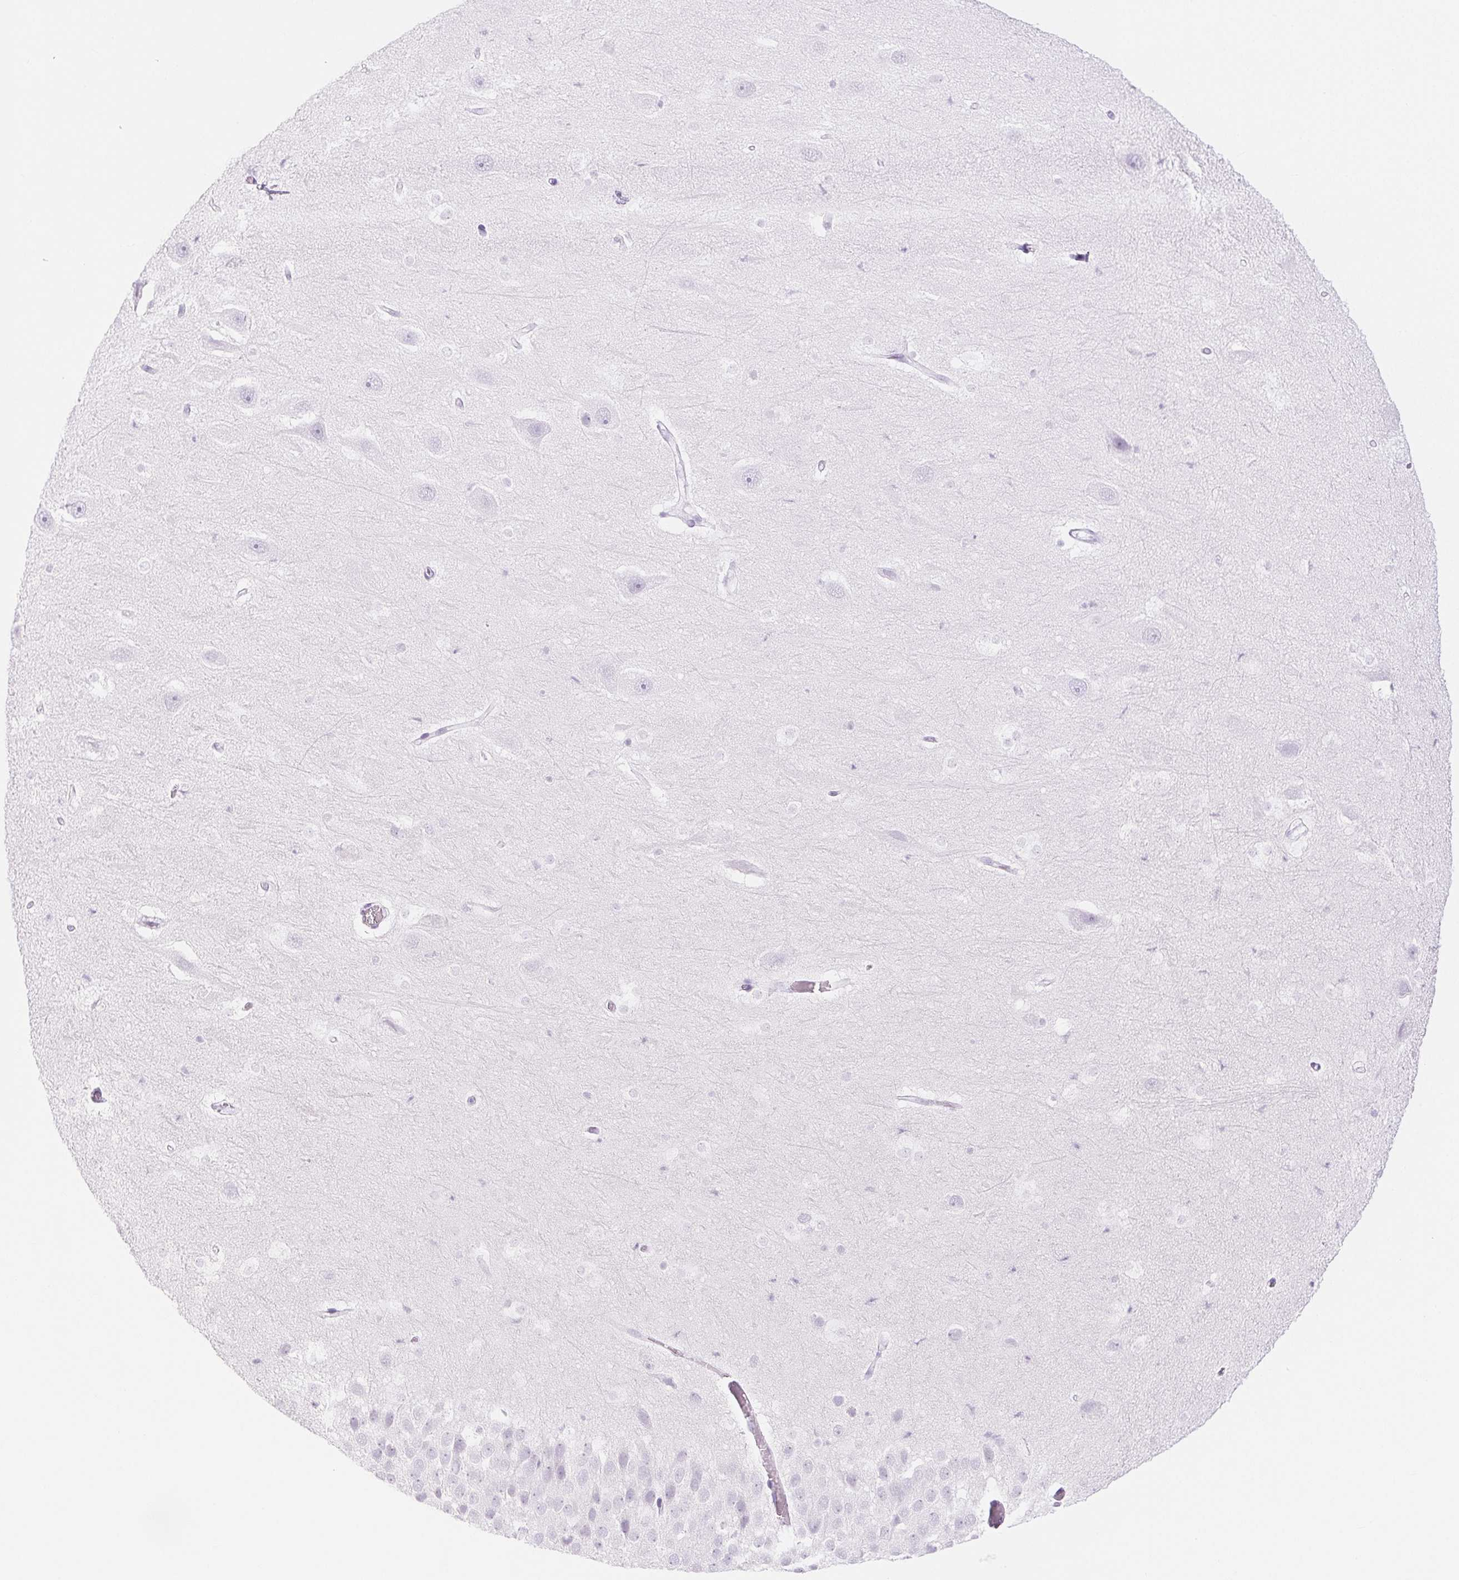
{"staining": {"intensity": "negative", "quantity": "none", "location": "none"}, "tissue": "hippocampus", "cell_type": "Glial cells", "image_type": "normal", "snomed": [{"axis": "morphology", "description": "Normal tissue, NOS"}, {"axis": "topography", "description": "Hippocampus"}], "caption": "Immunohistochemistry (IHC) of unremarkable hippocampus reveals no expression in glial cells.", "gene": "PI3", "patient": {"sex": "male", "age": 26}}